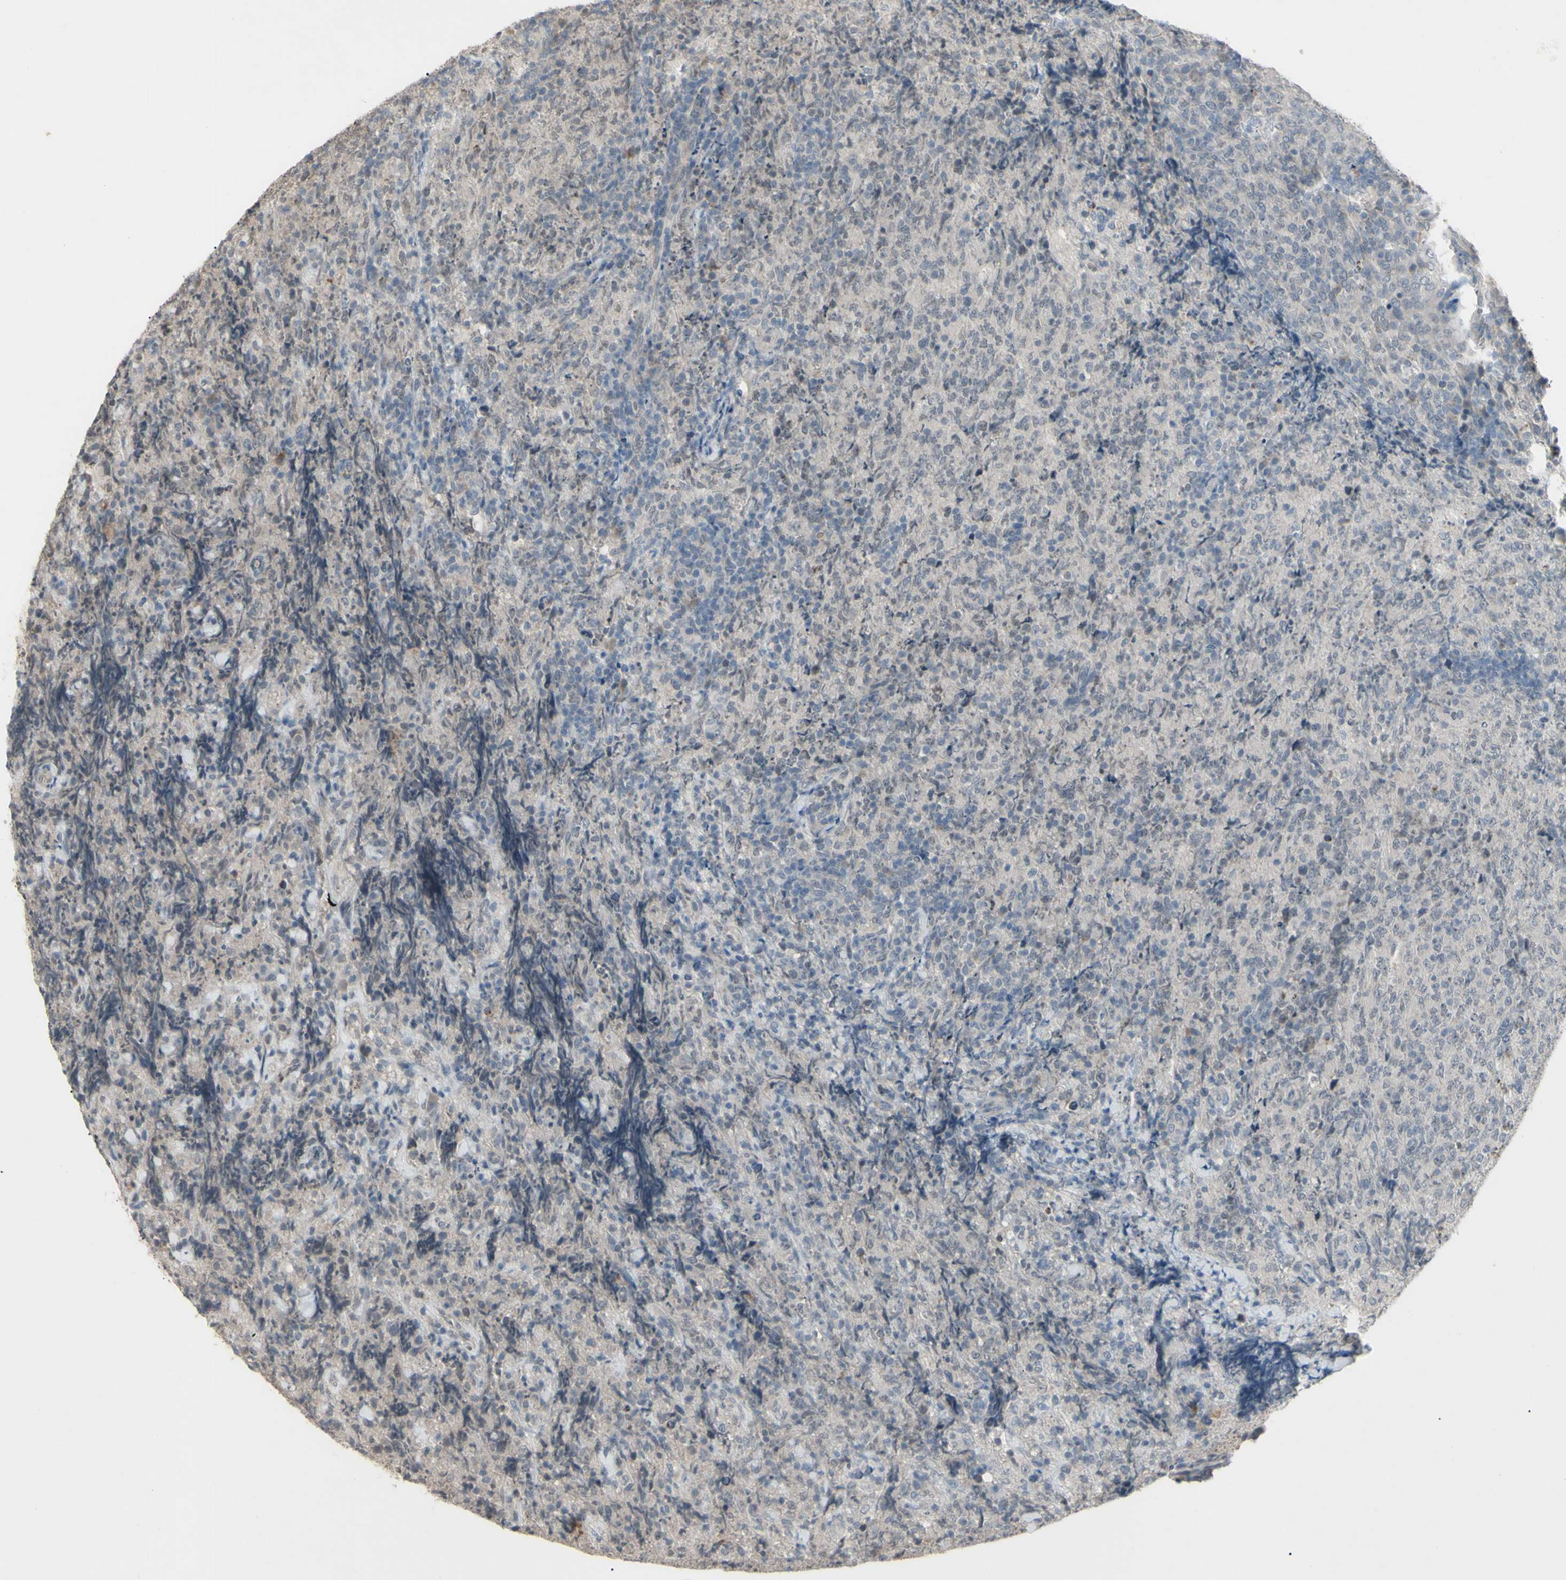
{"staining": {"intensity": "negative", "quantity": "none", "location": "none"}, "tissue": "lymphoma", "cell_type": "Tumor cells", "image_type": "cancer", "snomed": [{"axis": "morphology", "description": "Malignant lymphoma, non-Hodgkin's type, High grade"}, {"axis": "topography", "description": "Tonsil"}], "caption": "DAB (3,3'-diaminobenzidine) immunohistochemical staining of human lymphoma displays no significant positivity in tumor cells.", "gene": "PIAS4", "patient": {"sex": "female", "age": 36}}